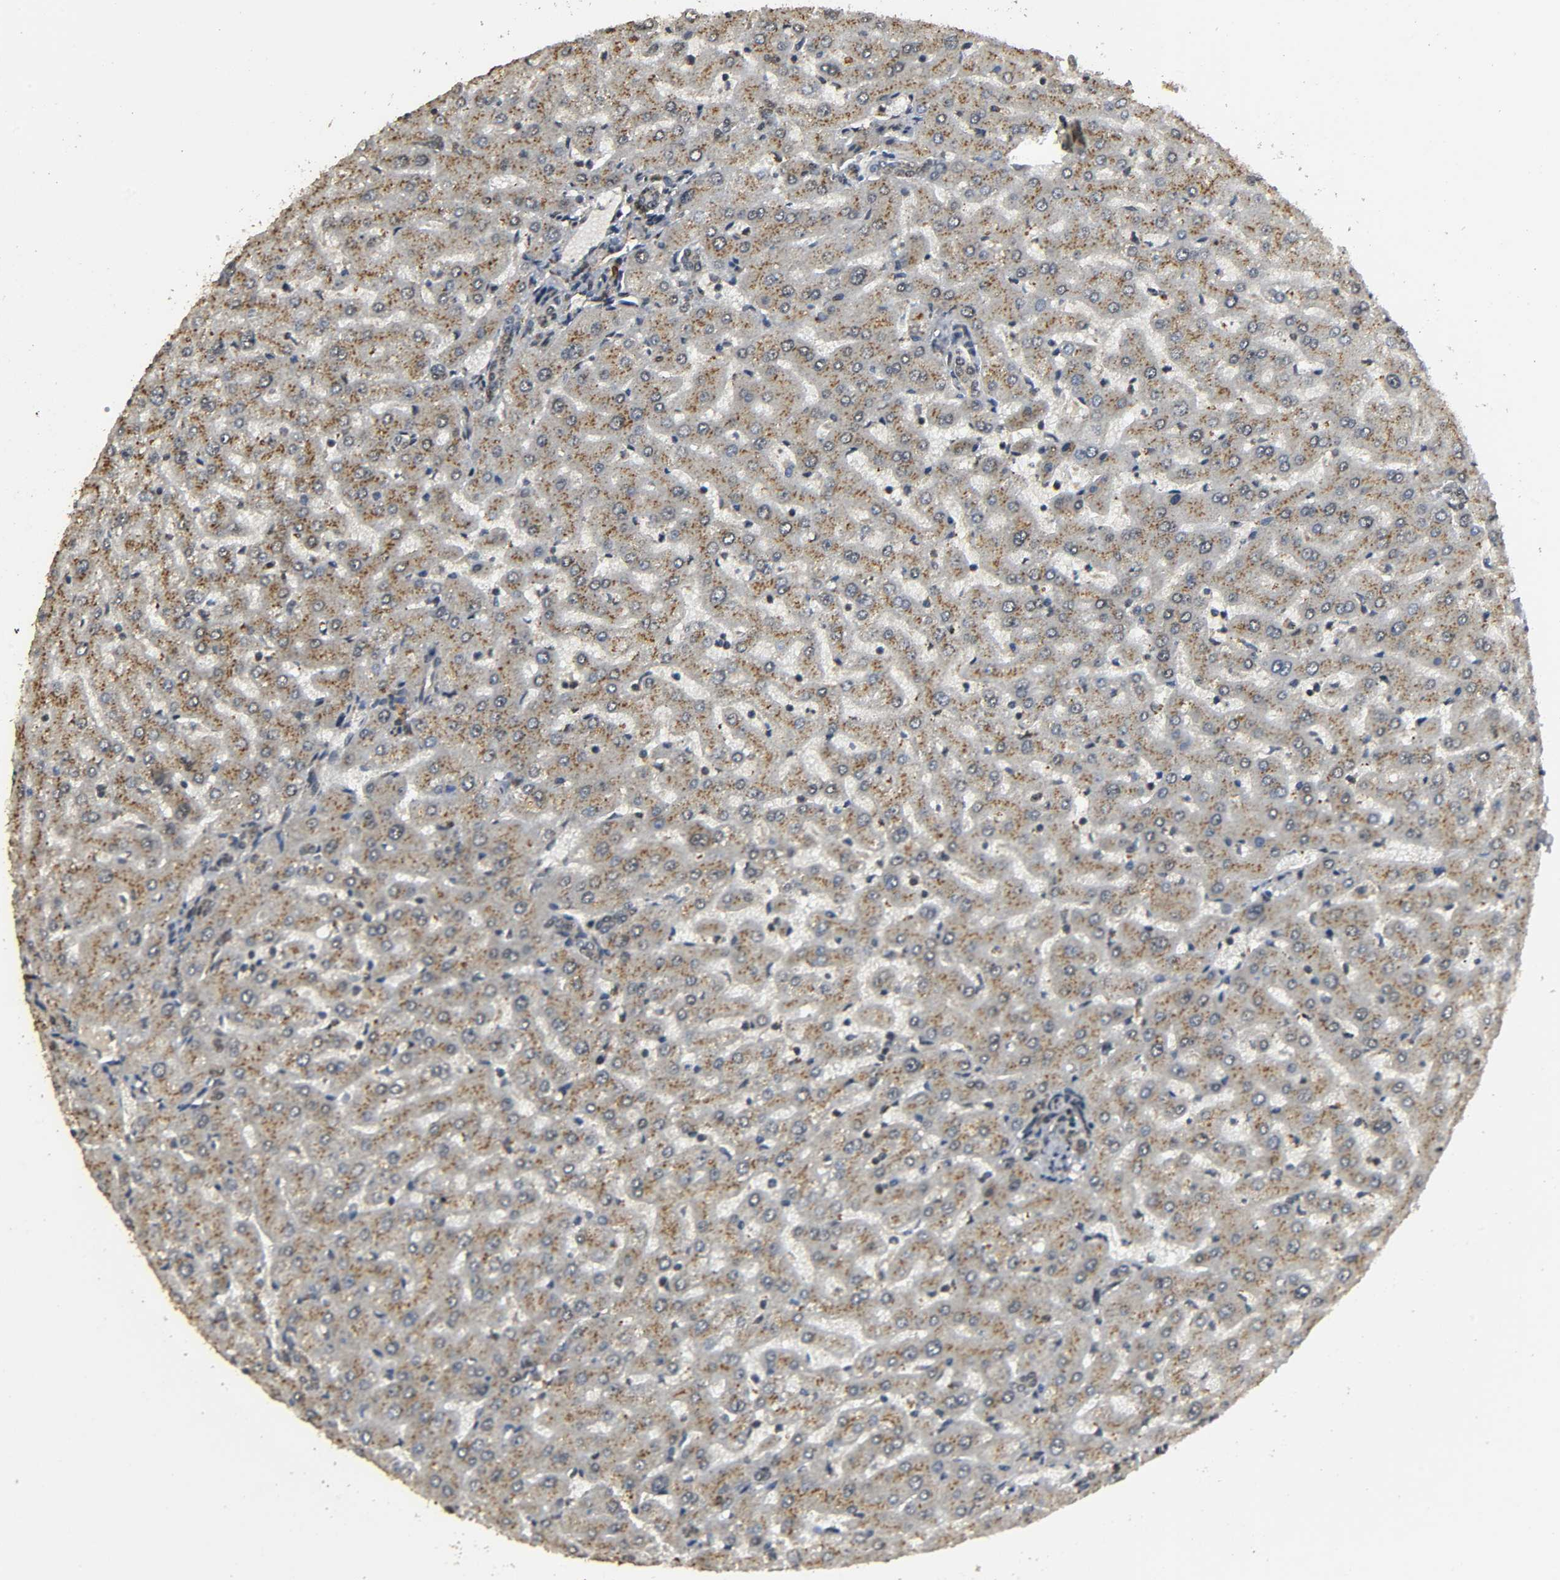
{"staining": {"intensity": "moderate", "quantity": ">75%", "location": "cytoplasmic/membranous"}, "tissue": "liver", "cell_type": "Cholangiocytes", "image_type": "normal", "snomed": [{"axis": "morphology", "description": "Normal tissue, NOS"}, {"axis": "morphology", "description": "Fibrosis, NOS"}, {"axis": "topography", "description": "Liver"}], "caption": "Liver stained with DAB immunohistochemistry demonstrates medium levels of moderate cytoplasmic/membranous expression in approximately >75% of cholangiocytes.", "gene": "DDX6", "patient": {"sex": "female", "age": 29}}